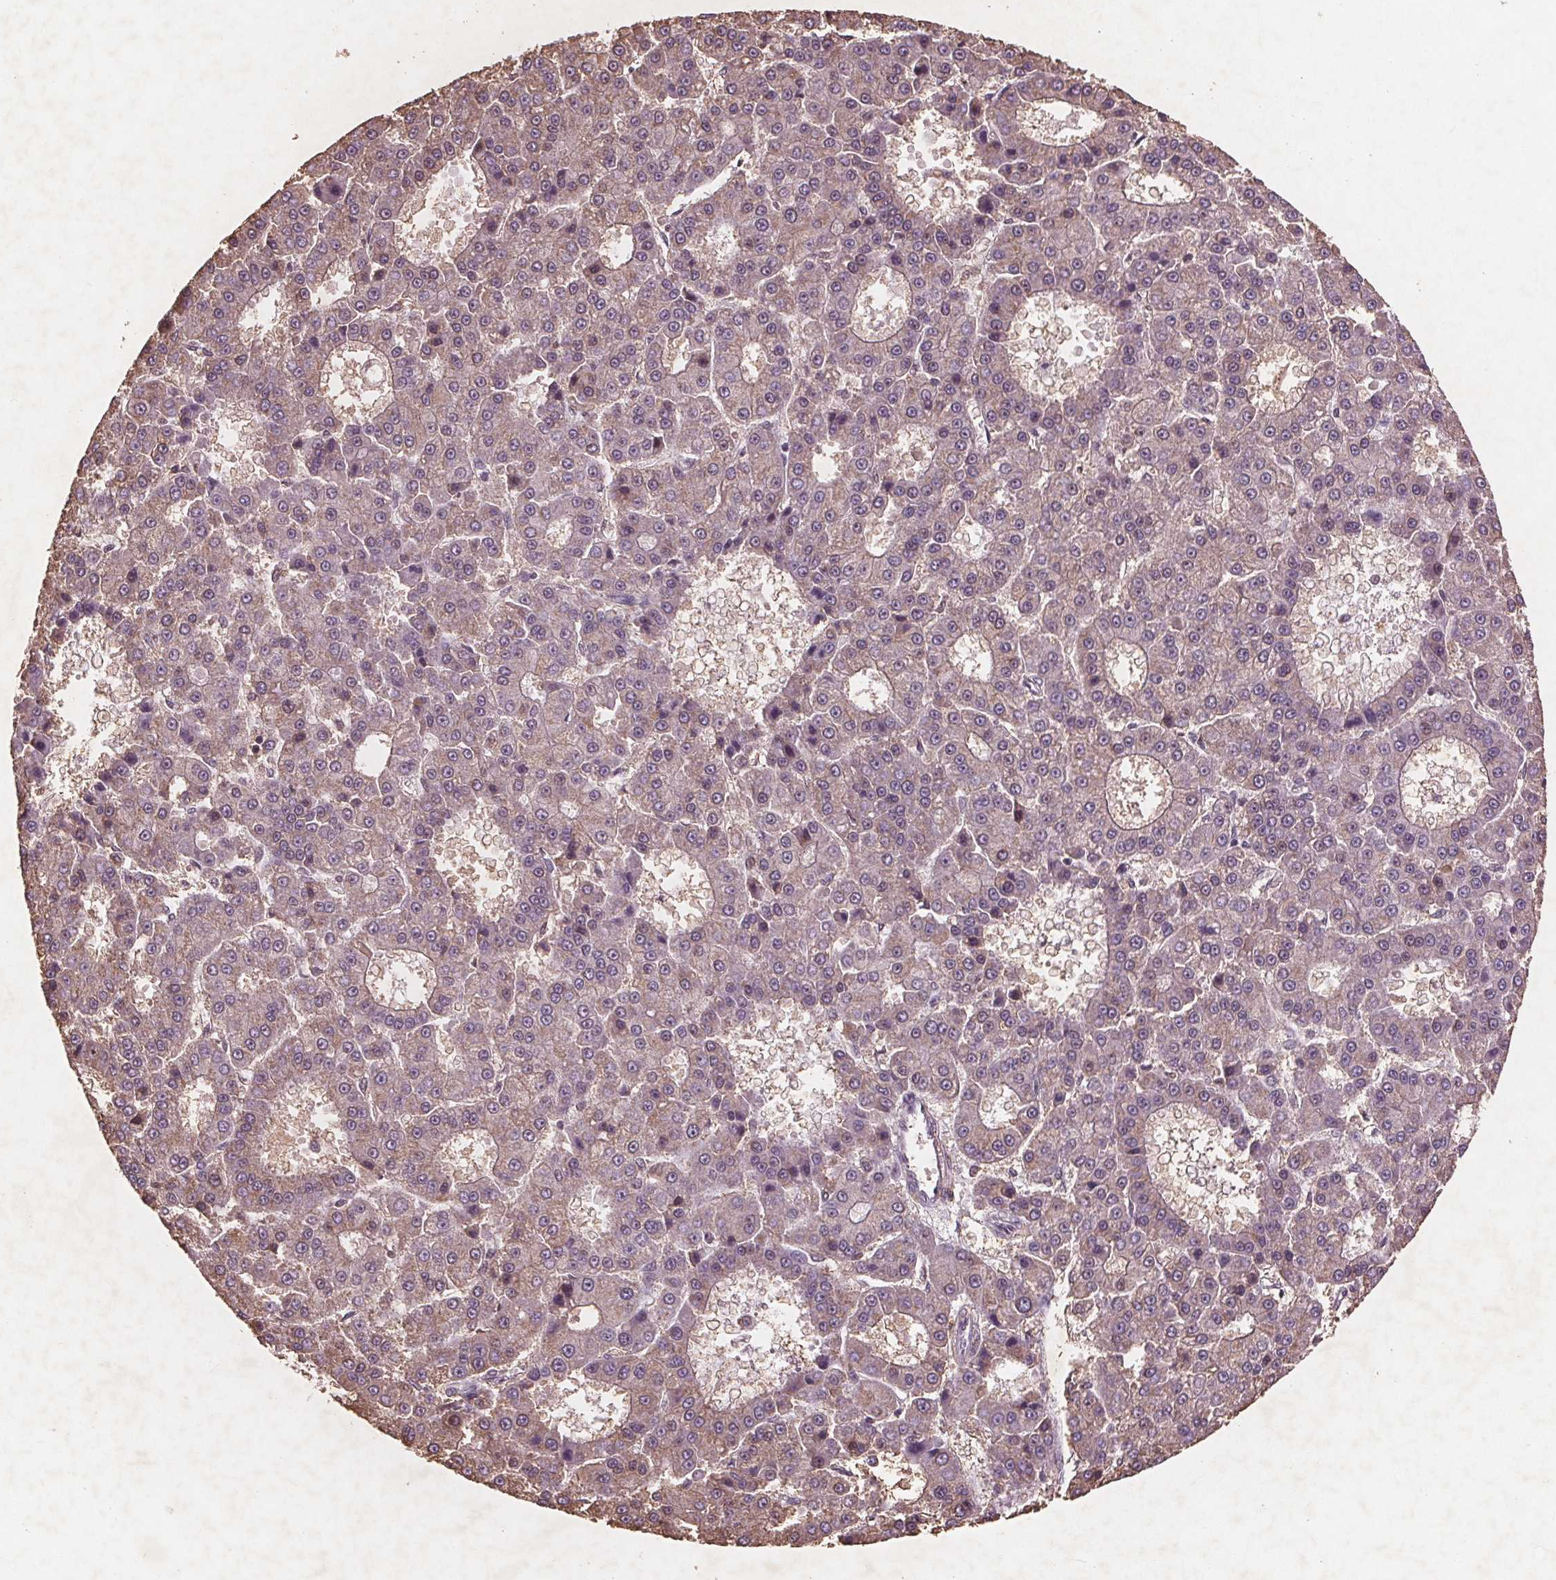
{"staining": {"intensity": "negative", "quantity": "none", "location": "none"}, "tissue": "liver cancer", "cell_type": "Tumor cells", "image_type": "cancer", "snomed": [{"axis": "morphology", "description": "Carcinoma, Hepatocellular, NOS"}, {"axis": "topography", "description": "Liver"}], "caption": "Tumor cells show no significant protein staining in hepatocellular carcinoma (liver).", "gene": "RPS6KA2", "patient": {"sex": "male", "age": 70}}